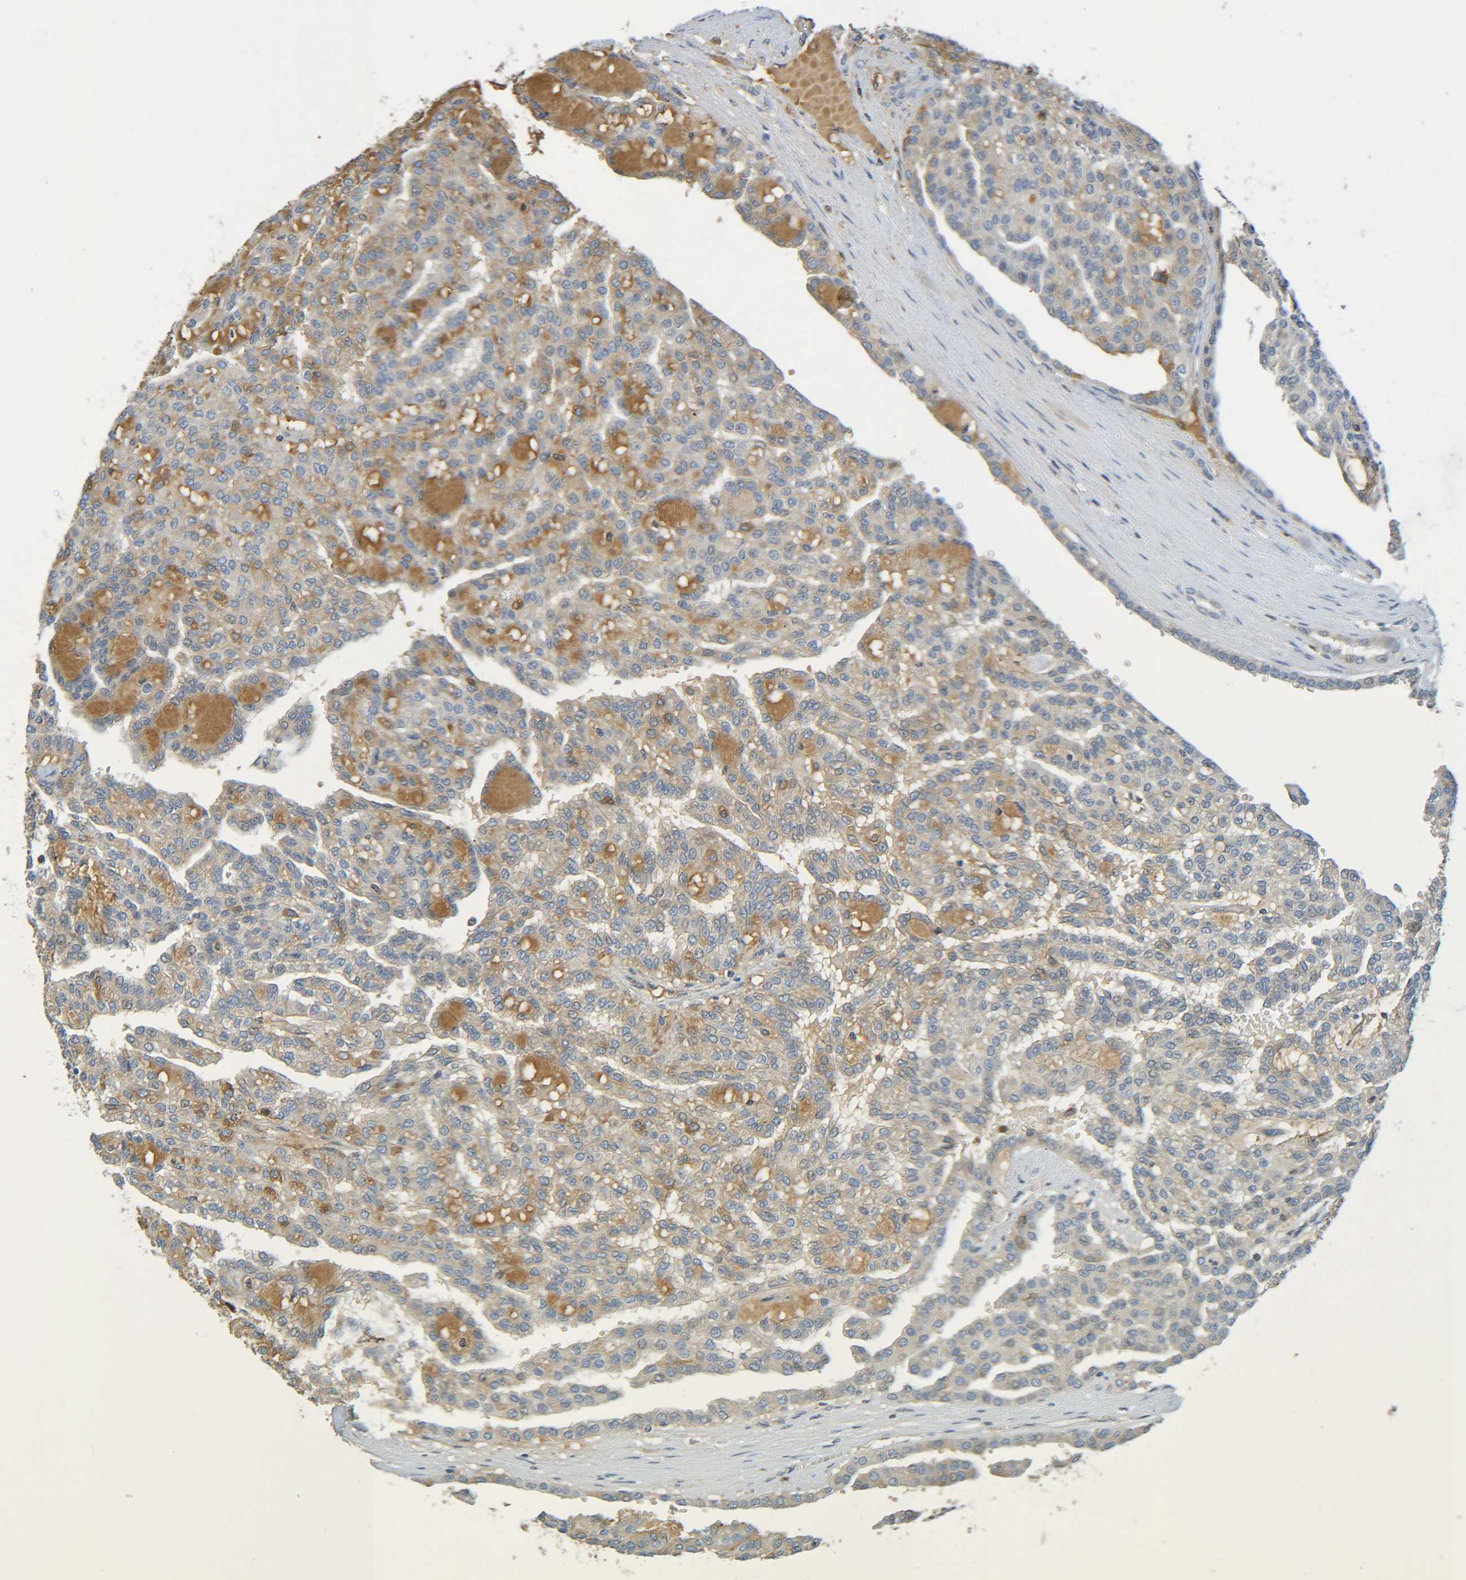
{"staining": {"intensity": "weak", "quantity": ">75%", "location": "cytoplasmic/membranous"}, "tissue": "renal cancer", "cell_type": "Tumor cells", "image_type": "cancer", "snomed": [{"axis": "morphology", "description": "Adenocarcinoma, NOS"}, {"axis": "topography", "description": "Kidney"}], "caption": "Immunohistochemistry of human renal cancer (adenocarcinoma) reveals low levels of weak cytoplasmic/membranous expression in approximately >75% of tumor cells.", "gene": "C1QA", "patient": {"sex": "male", "age": 63}}